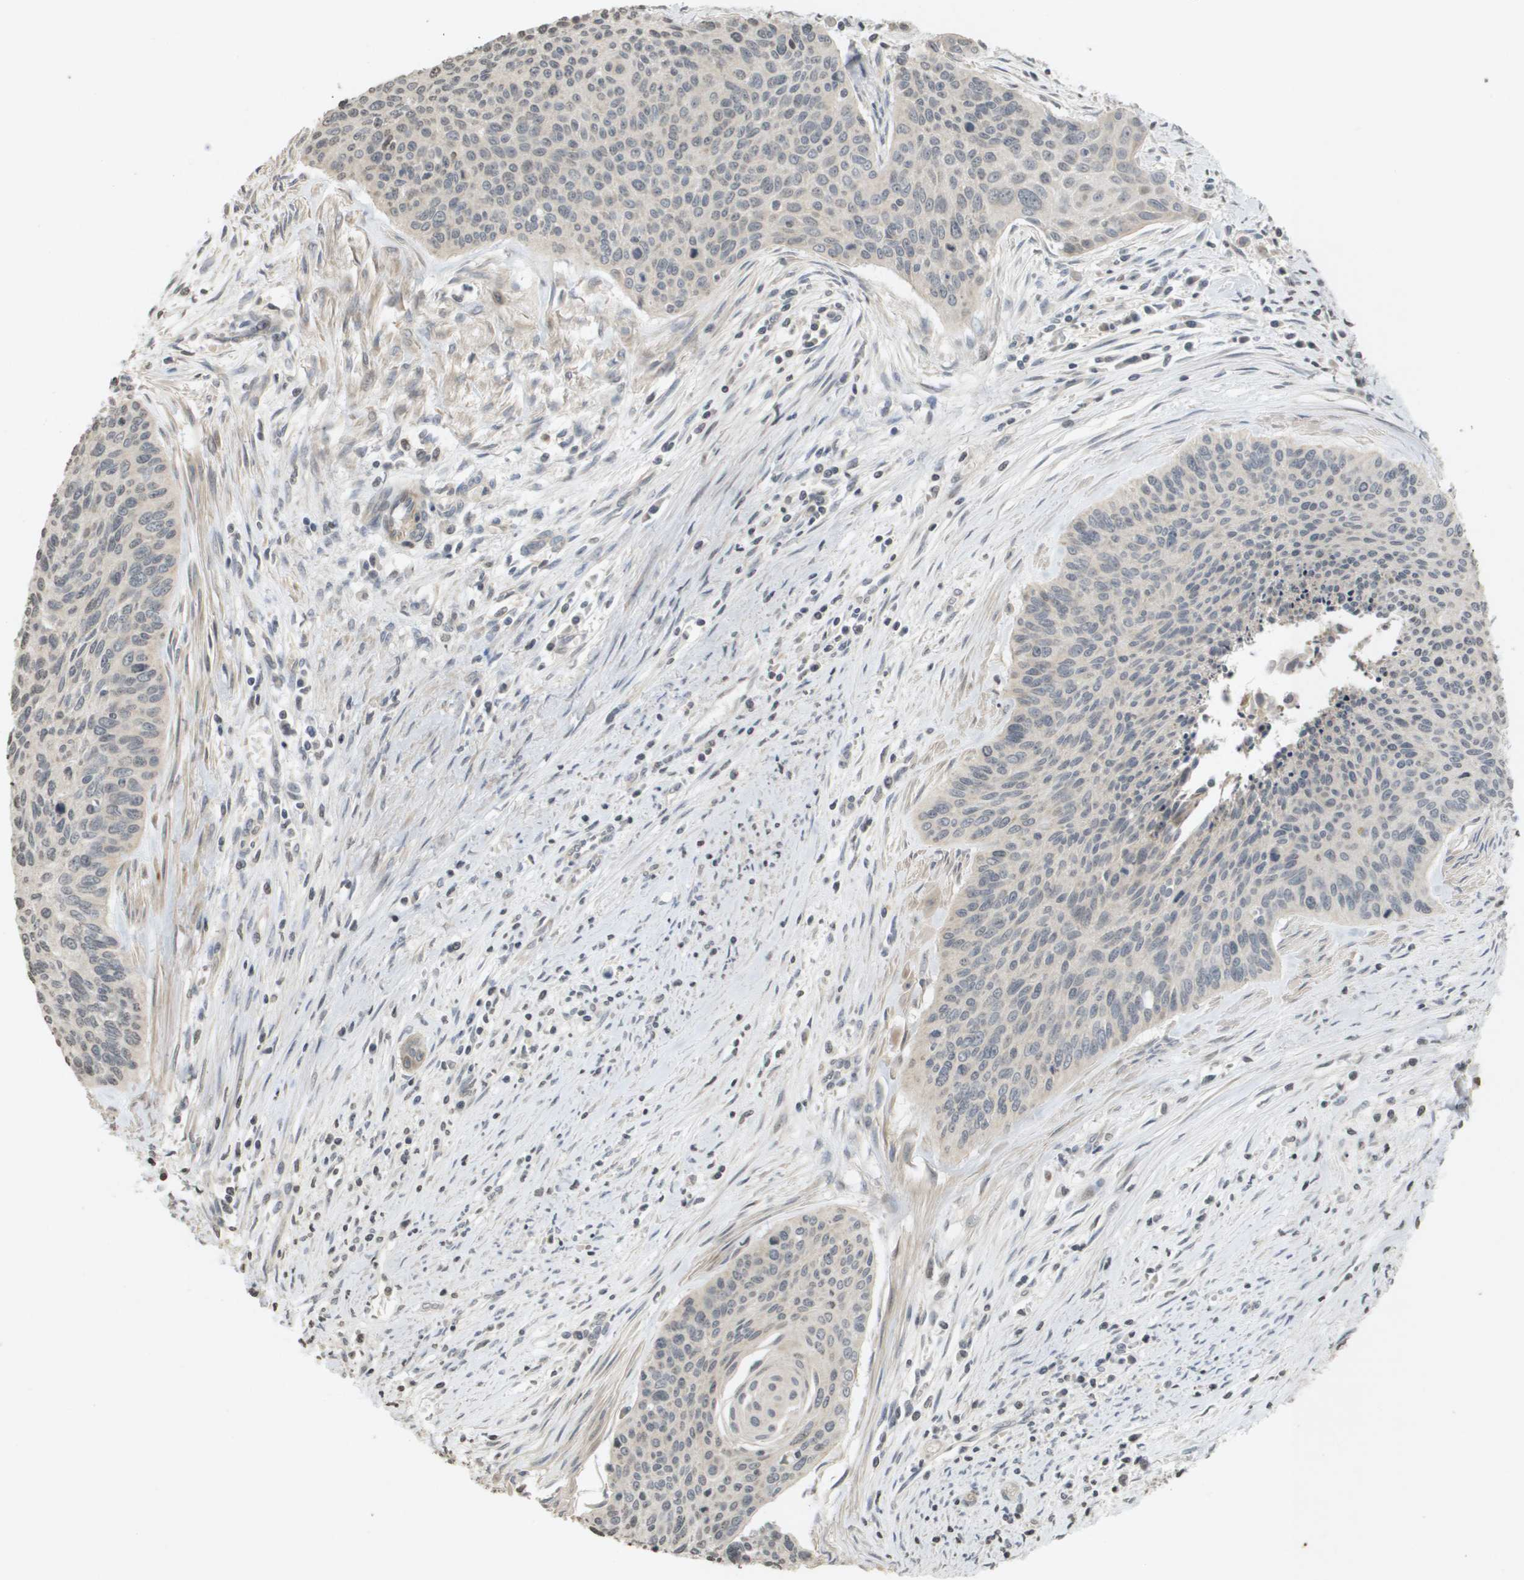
{"staining": {"intensity": "negative", "quantity": "none", "location": "none"}, "tissue": "cervical cancer", "cell_type": "Tumor cells", "image_type": "cancer", "snomed": [{"axis": "morphology", "description": "Squamous cell carcinoma, NOS"}, {"axis": "topography", "description": "Cervix"}], "caption": "Tumor cells show no significant positivity in cervical cancer (squamous cell carcinoma).", "gene": "RAB21", "patient": {"sex": "female", "age": 55}}